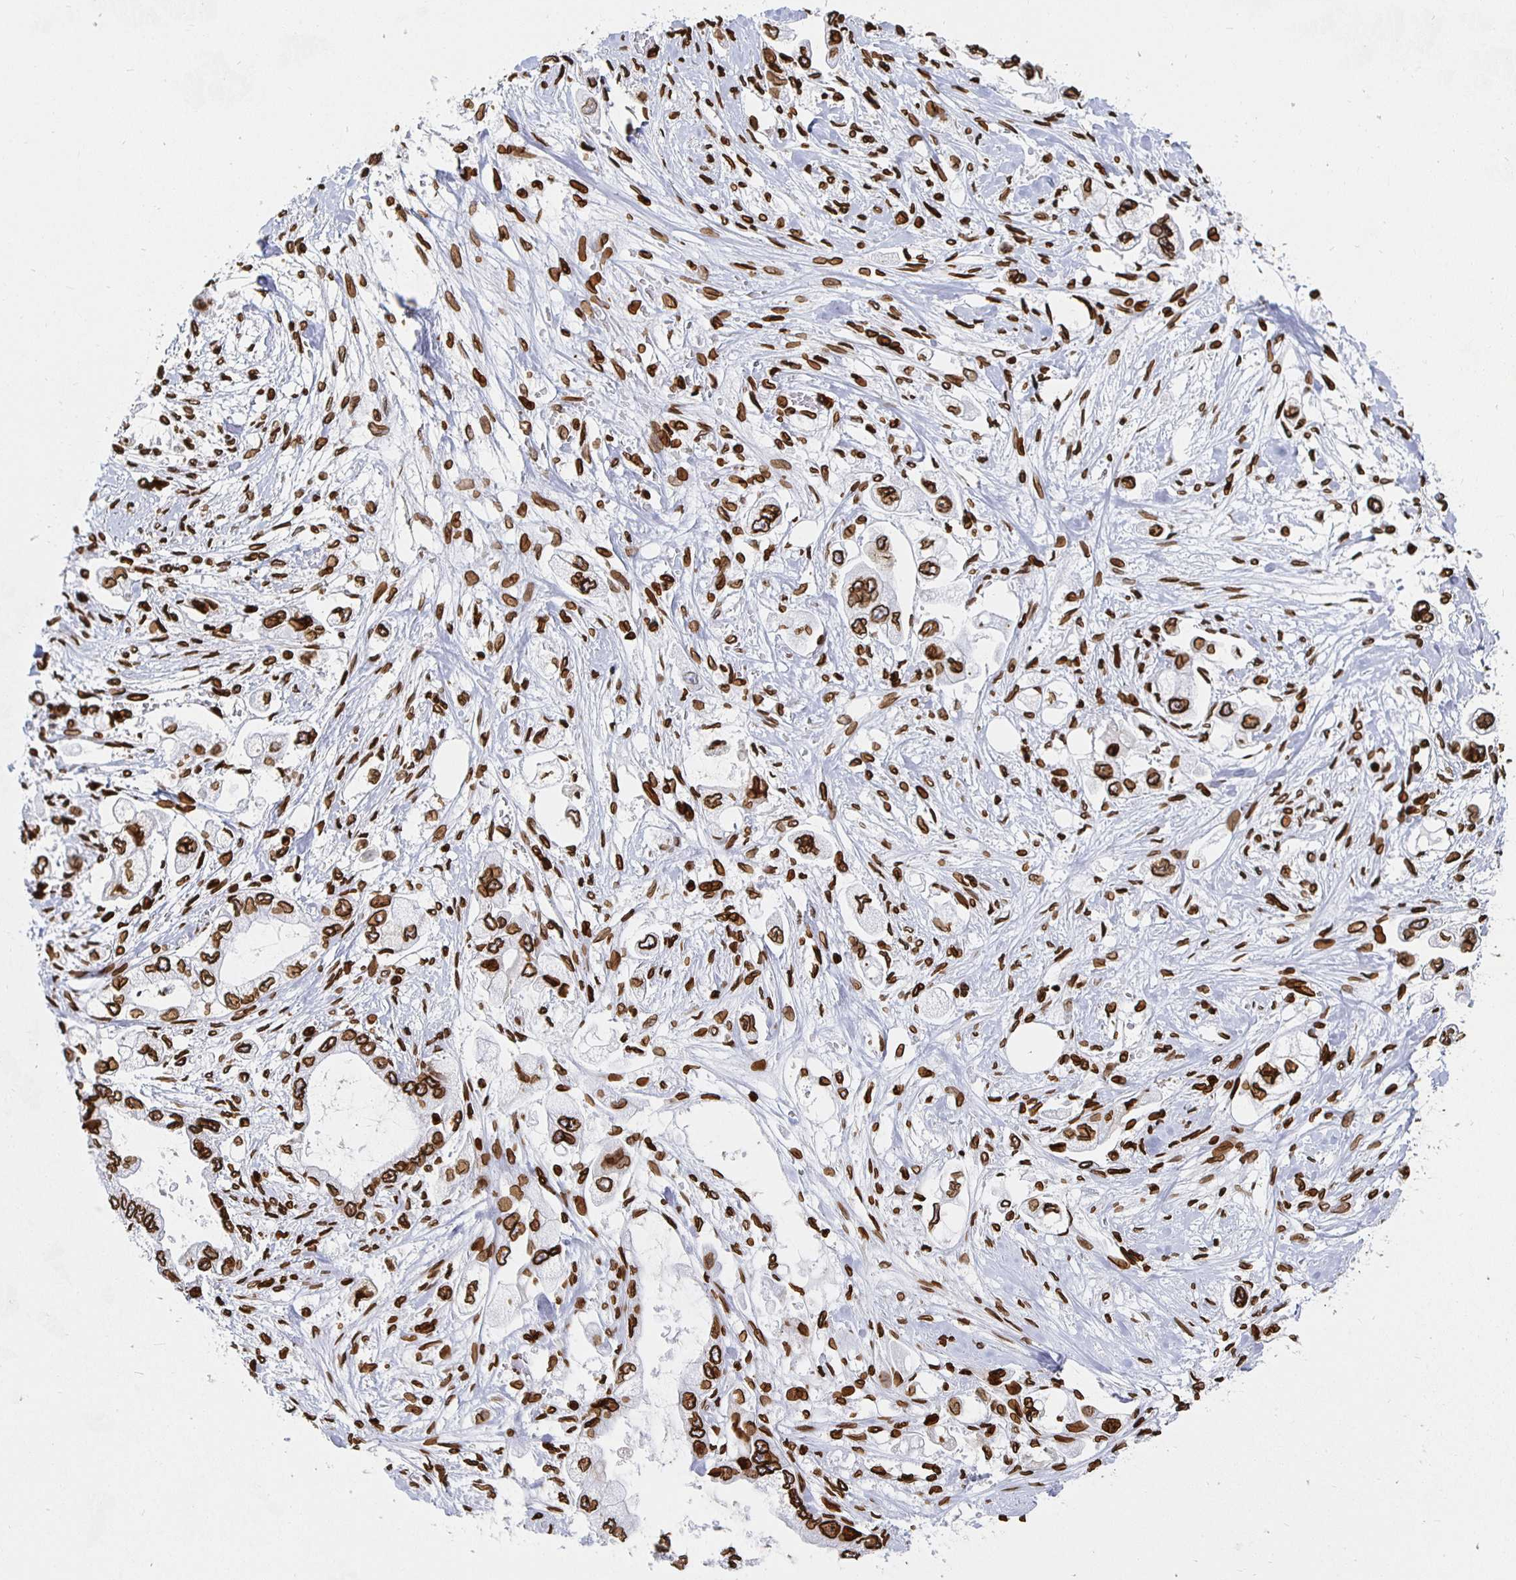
{"staining": {"intensity": "strong", "quantity": ">75%", "location": "cytoplasmic/membranous,nuclear"}, "tissue": "stomach cancer", "cell_type": "Tumor cells", "image_type": "cancer", "snomed": [{"axis": "morphology", "description": "Adenocarcinoma, NOS"}, {"axis": "topography", "description": "Stomach"}], "caption": "Strong cytoplasmic/membranous and nuclear protein expression is present in about >75% of tumor cells in stomach cancer (adenocarcinoma).", "gene": "LMNB1", "patient": {"sex": "male", "age": 62}}